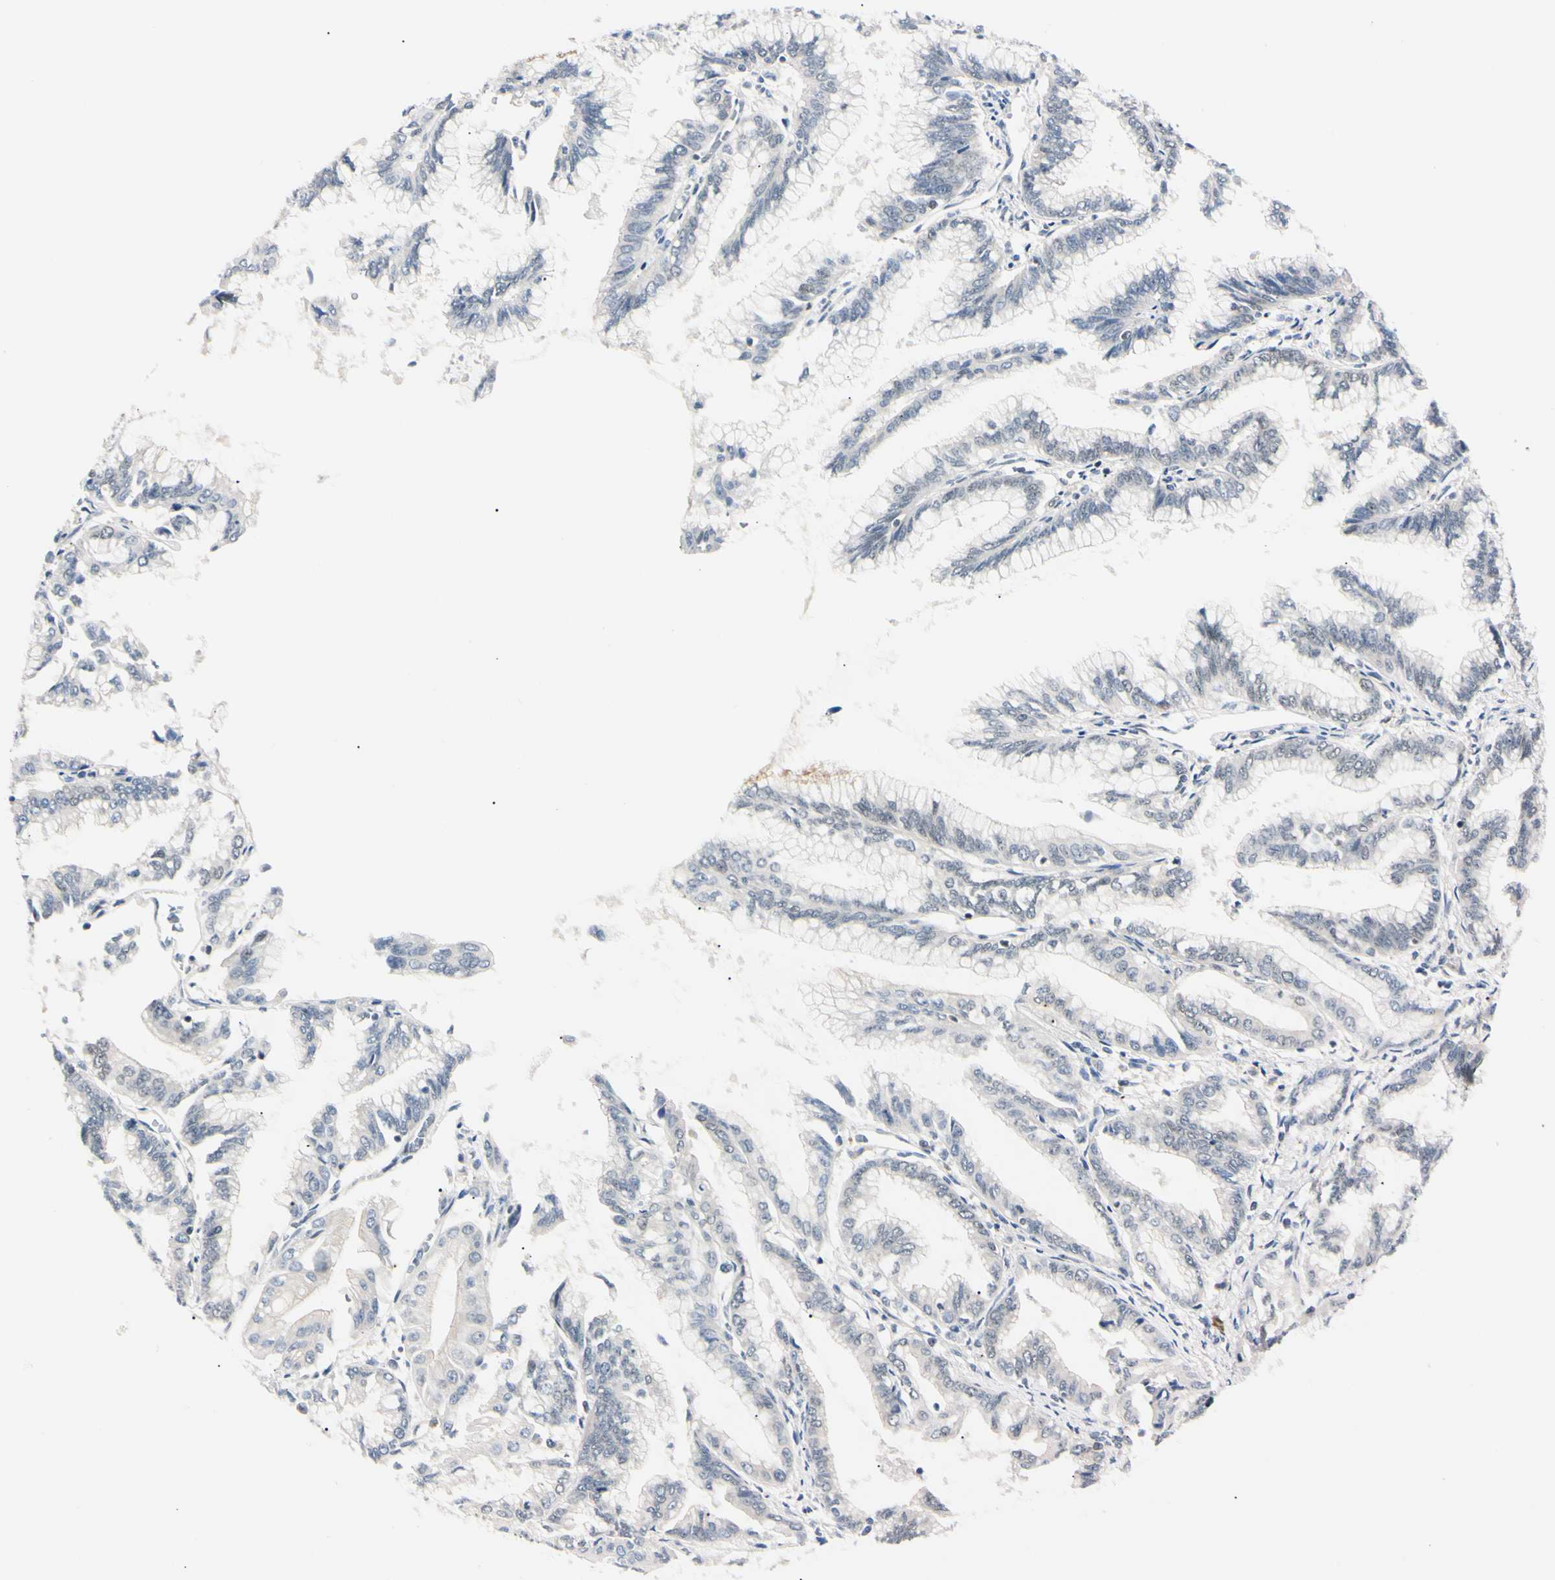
{"staining": {"intensity": "negative", "quantity": "none", "location": "none"}, "tissue": "pancreatic cancer", "cell_type": "Tumor cells", "image_type": "cancer", "snomed": [{"axis": "morphology", "description": "Adenocarcinoma, NOS"}, {"axis": "topography", "description": "Pancreas"}], "caption": "Tumor cells are negative for brown protein staining in adenocarcinoma (pancreatic). (IHC, brightfield microscopy, high magnification).", "gene": "C1orf174", "patient": {"sex": "female", "age": 64}}